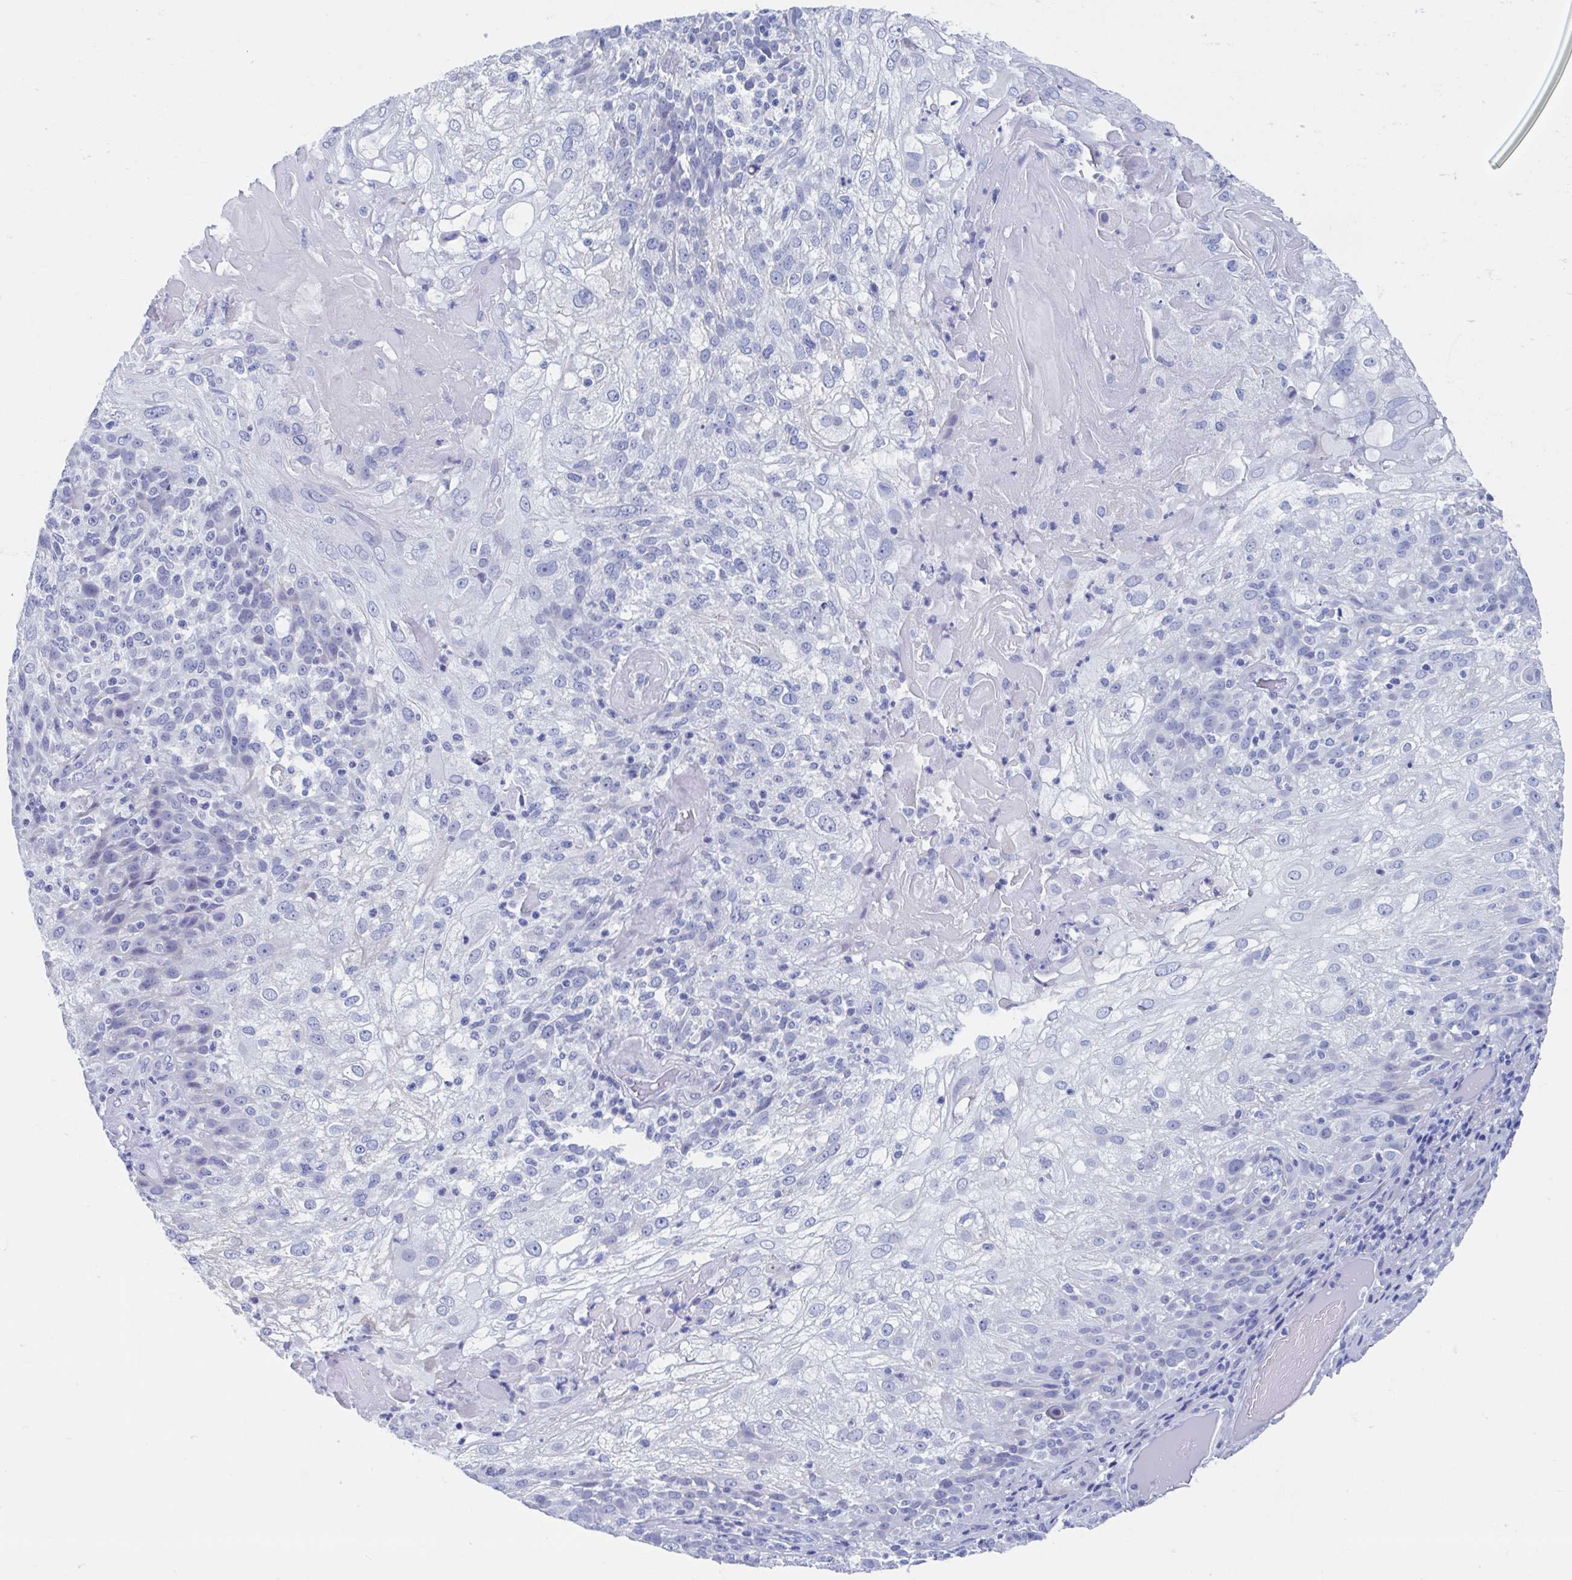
{"staining": {"intensity": "negative", "quantity": "none", "location": "none"}, "tissue": "skin cancer", "cell_type": "Tumor cells", "image_type": "cancer", "snomed": [{"axis": "morphology", "description": "Normal tissue, NOS"}, {"axis": "morphology", "description": "Squamous cell carcinoma, NOS"}, {"axis": "topography", "description": "Skin"}], "caption": "Immunohistochemical staining of skin cancer reveals no significant expression in tumor cells.", "gene": "SHCBP1L", "patient": {"sex": "female", "age": 83}}